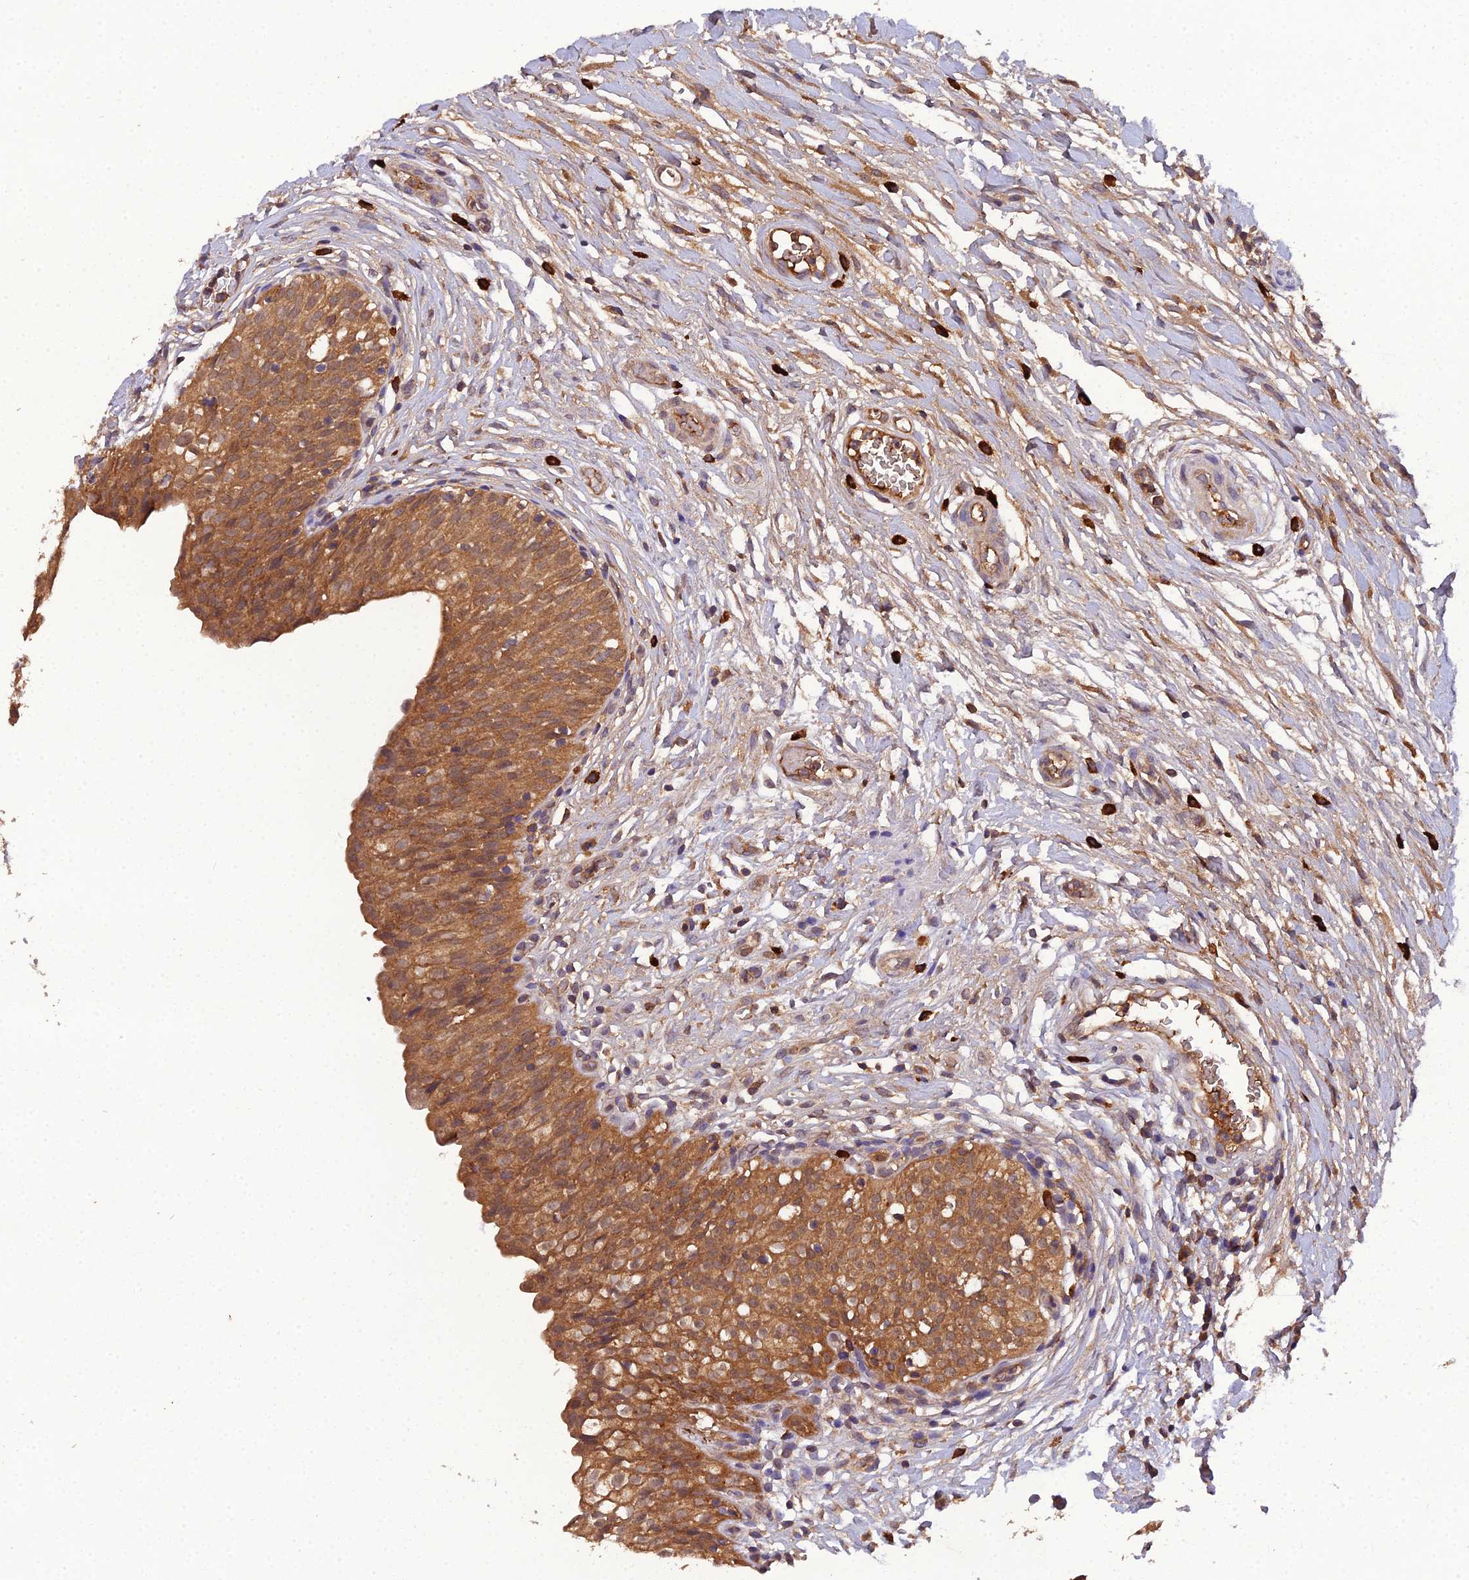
{"staining": {"intensity": "moderate", "quantity": ">75%", "location": "cytoplasmic/membranous"}, "tissue": "urinary bladder", "cell_type": "Urothelial cells", "image_type": "normal", "snomed": [{"axis": "morphology", "description": "Normal tissue, NOS"}, {"axis": "topography", "description": "Urinary bladder"}], "caption": "A micrograph of human urinary bladder stained for a protein displays moderate cytoplasmic/membranous brown staining in urothelial cells. (DAB (3,3'-diaminobenzidine) IHC with brightfield microscopy, high magnification).", "gene": "TMEM258", "patient": {"sex": "male", "age": 55}}